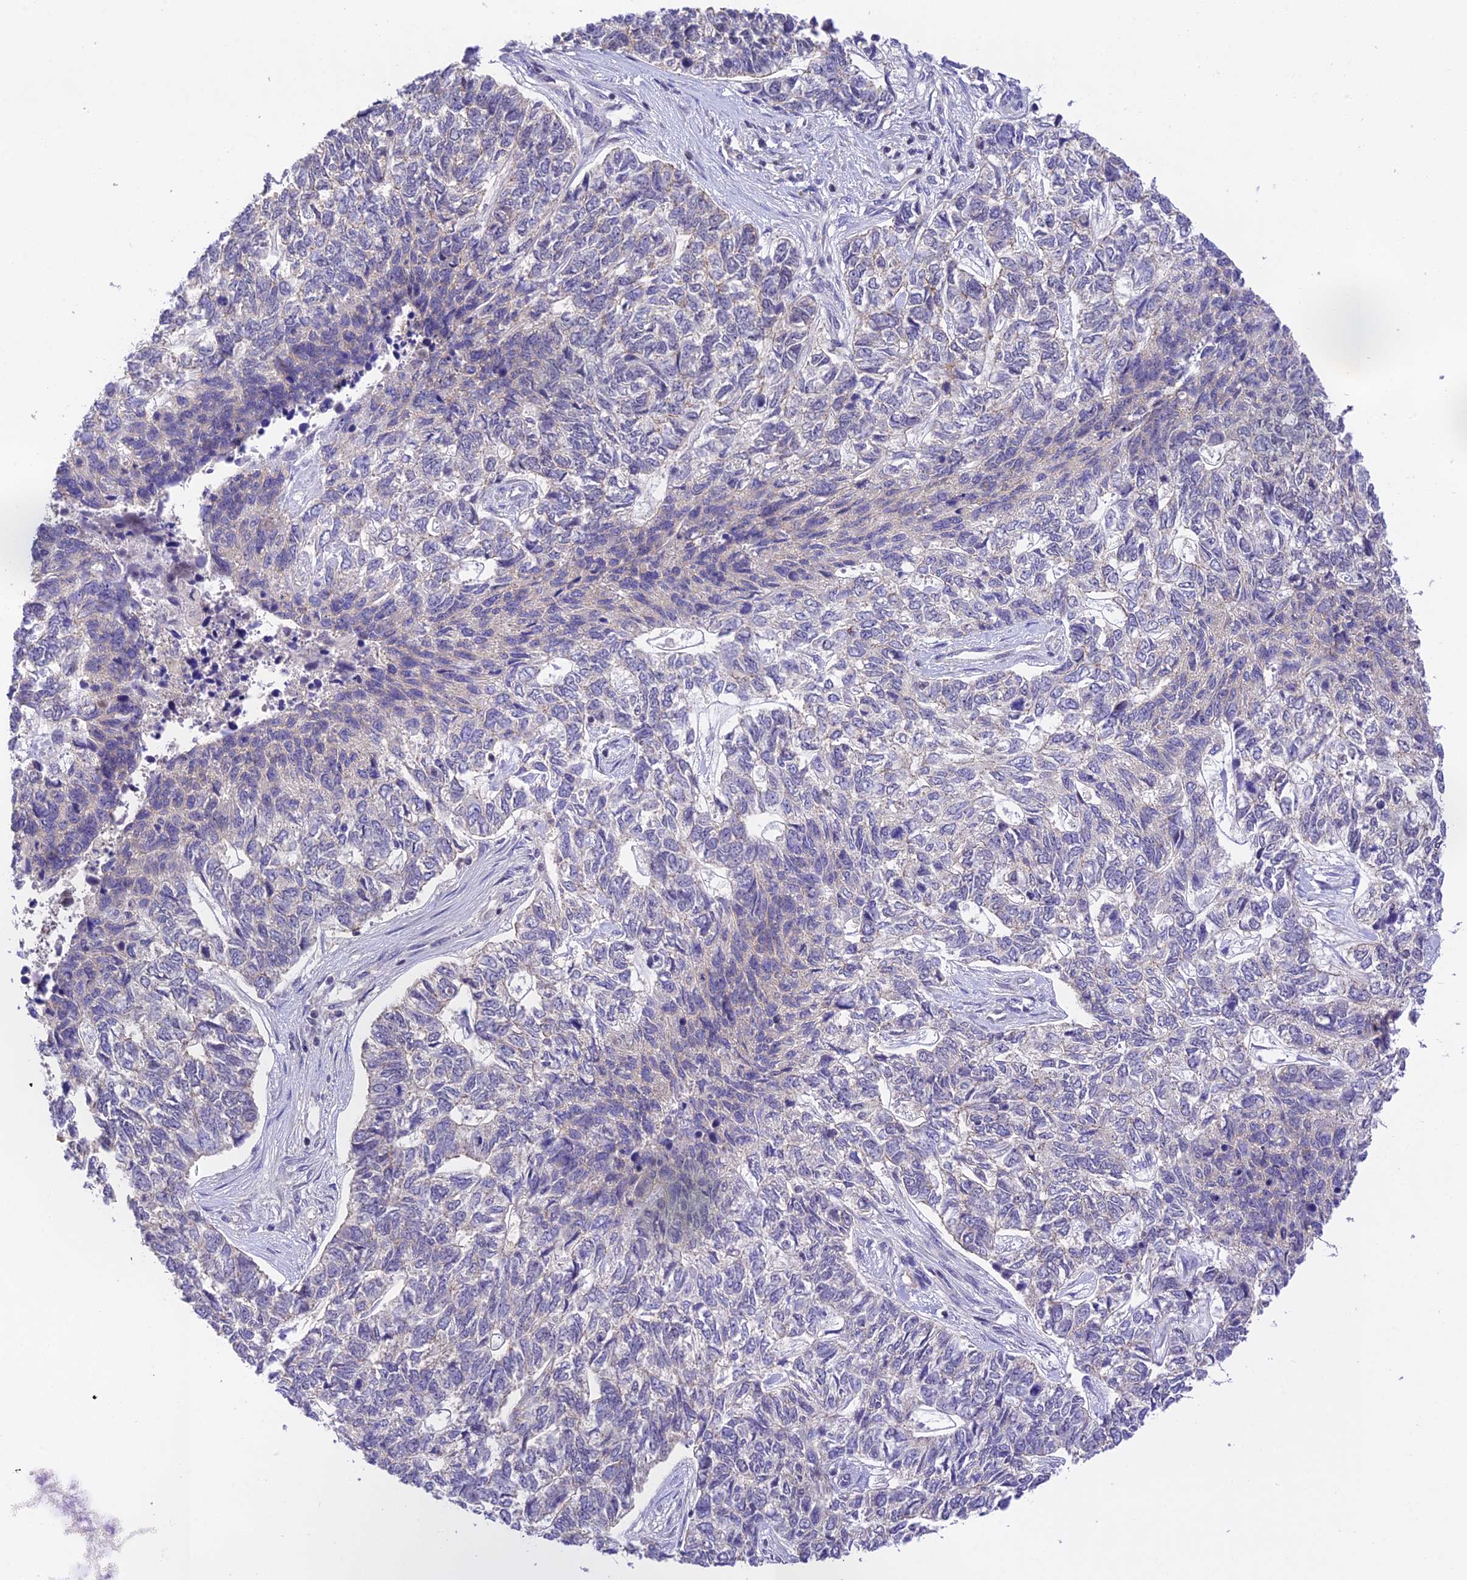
{"staining": {"intensity": "negative", "quantity": "none", "location": "none"}, "tissue": "skin cancer", "cell_type": "Tumor cells", "image_type": "cancer", "snomed": [{"axis": "morphology", "description": "Basal cell carcinoma"}, {"axis": "topography", "description": "Skin"}], "caption": "Immunohistochemistry of human basal cell carcinoma (skin) displays no positivity in tumor cells.", "gene": "THAP11", "patient": {"sex": "female", "age": 65}}